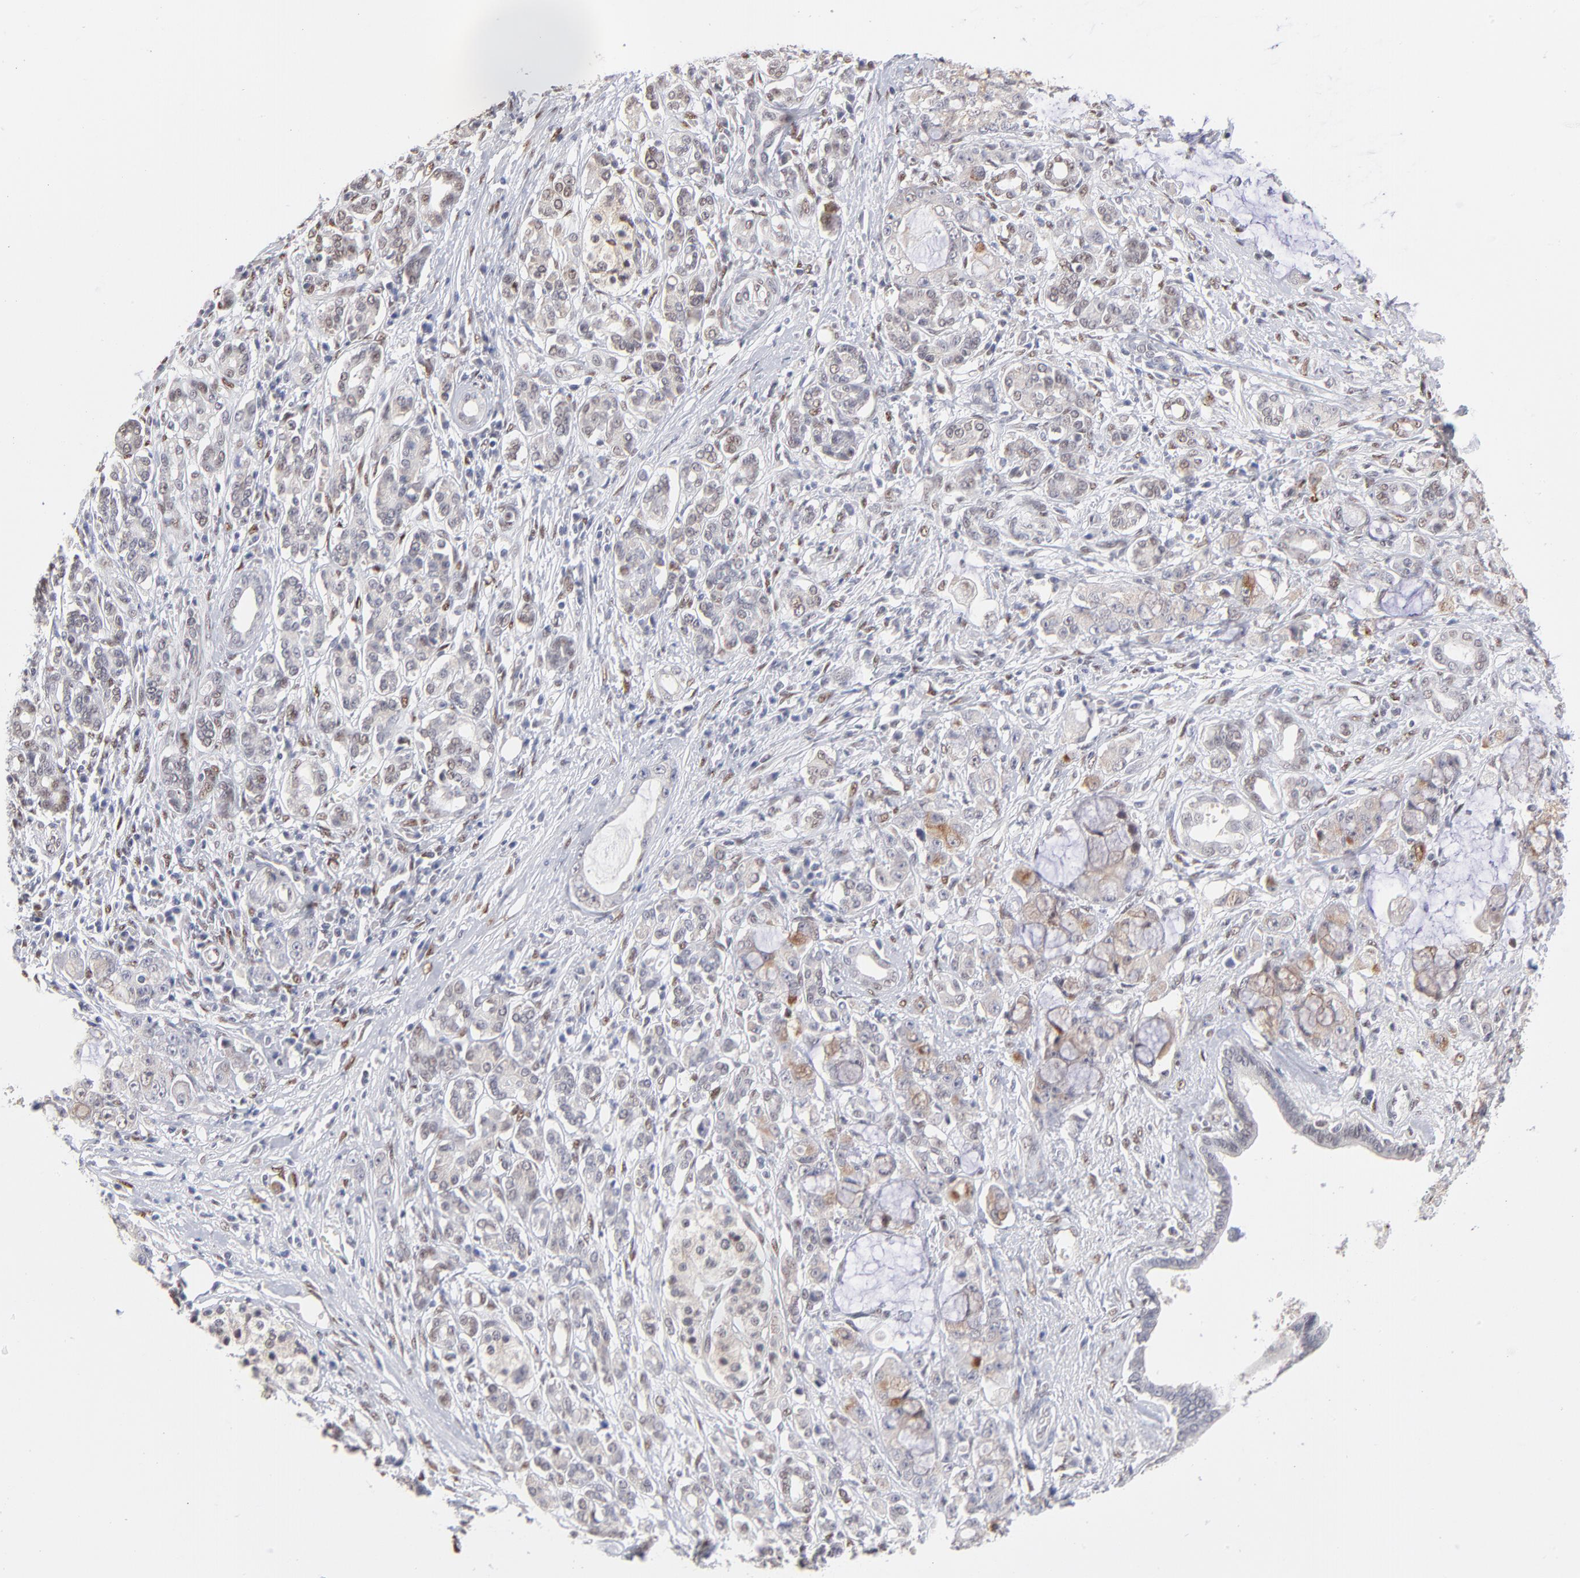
{"staining": {"intensity": "weak", "quantity": "<25%", "location": "cytoplasmic/membranous,nuclear"}, "tissue": "pancreatic cancer", "cell_type": "Tumor cells", "image_type": "cancer", "snomed": [{"axis": "morphology", "description": "Adenocarcinoma, NOS"}, {"axis": "topography", "description": "Pancreas"}], "caption": "Pancreatic cancer (adenocarcinoma) was stained to show a protein in brown. There is no significant staining in tumor cells. Brightfield microscopy of immunohistochemistry (IHC) stained with DAB (brown) and hematoxylin (blue), captured at high magnification.", "gene": "STAT3", "patient": {"sex": "female", "age": 73}}